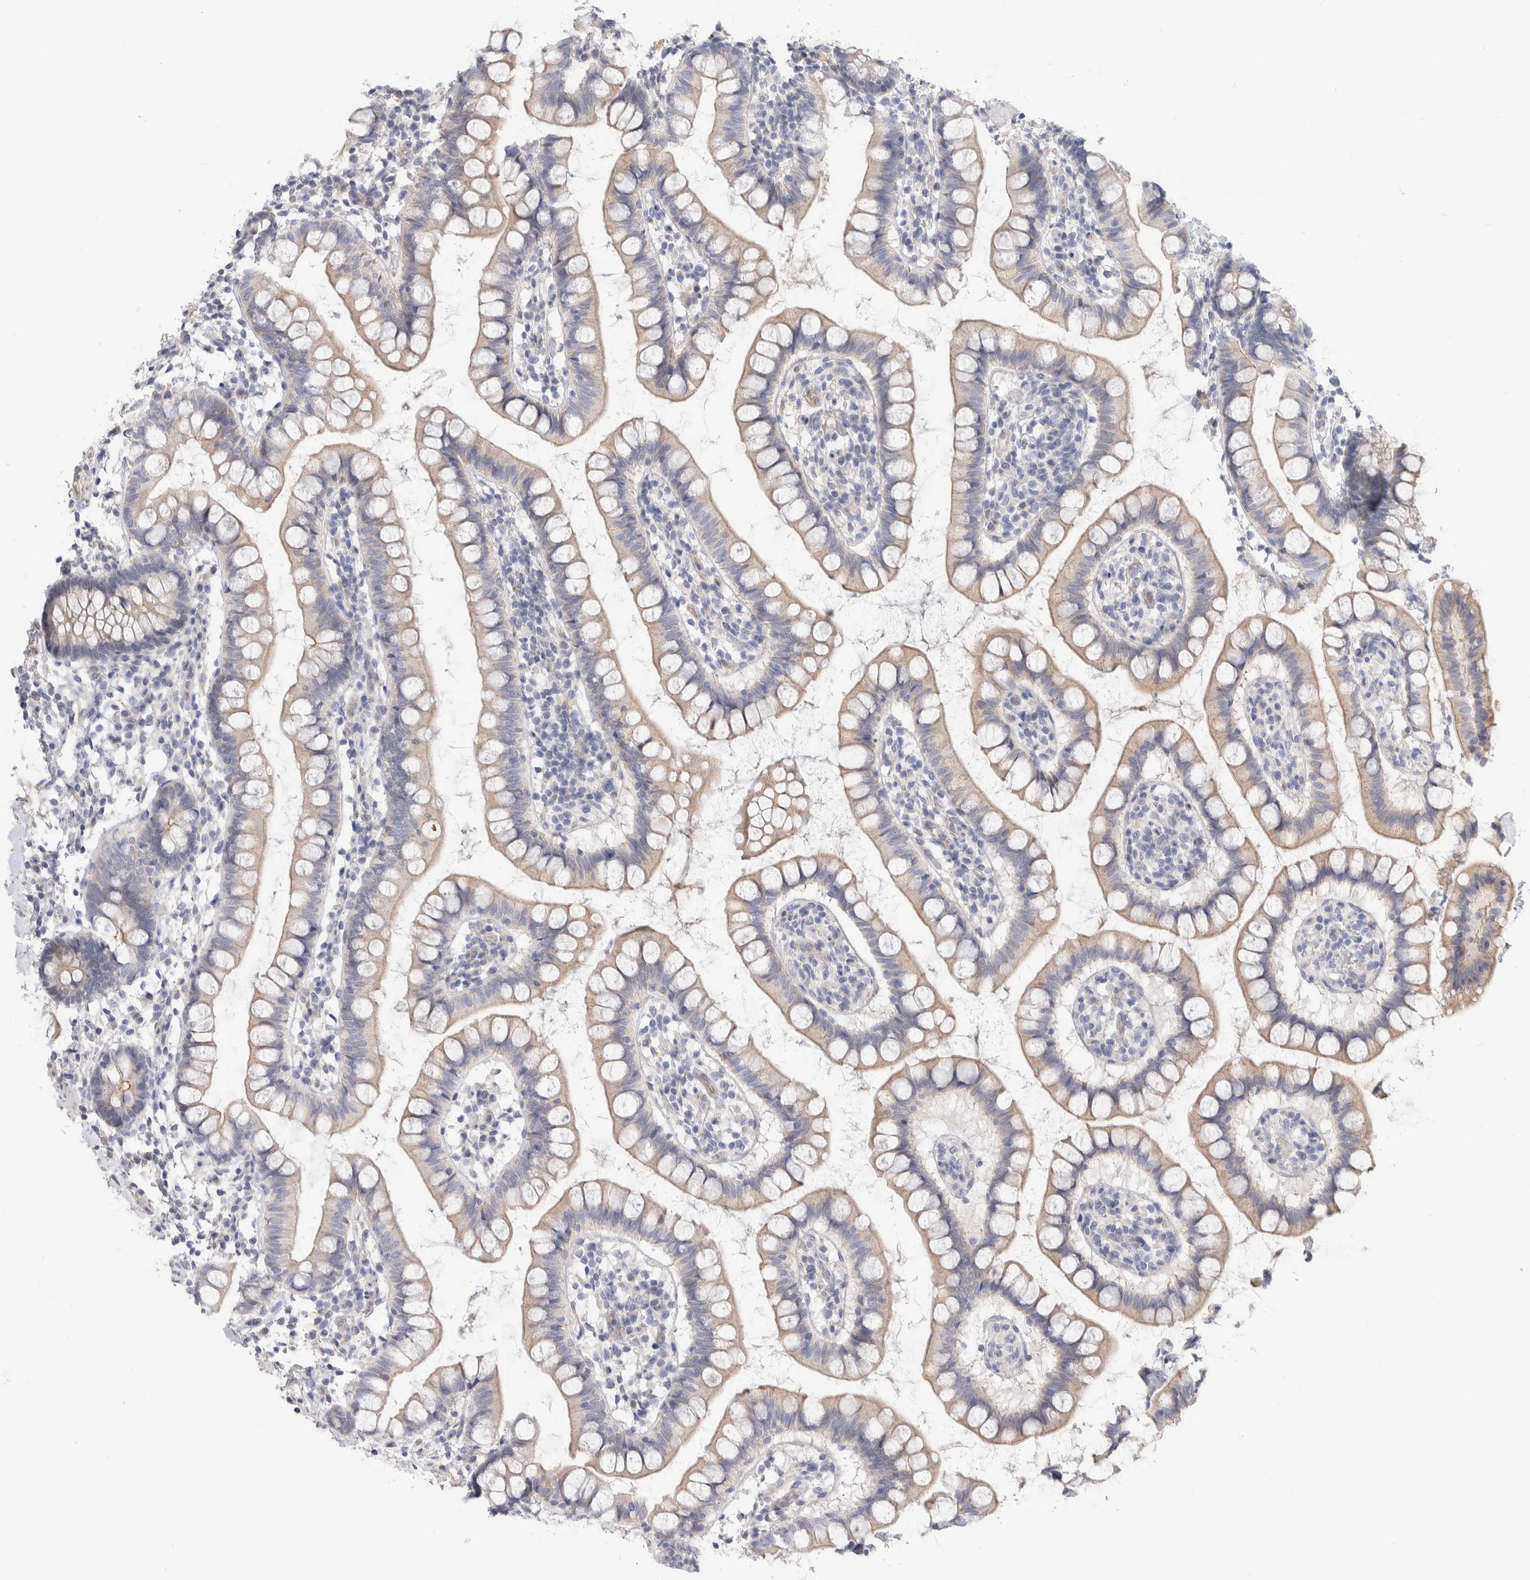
{"staining": {"intensity": "weak", "quantity": "<25%", "location": "cytoplasmic/membranous"}, "tissue": "small intestine", "cell_type": "Glandular cells", "image_type": "normal", "snomed": [{"axis": "morphology", "description": "Normal tissue, NOS"}, {"axis": "topography", "description": "Small intestine"}], "caption": "Immunohistochemistry of unremarkable human small intestine shows no expression in glandular cells. Nuclei are stained in blue.", "gene": "AFP", "patient": {"sex": "female", "age": 84}}